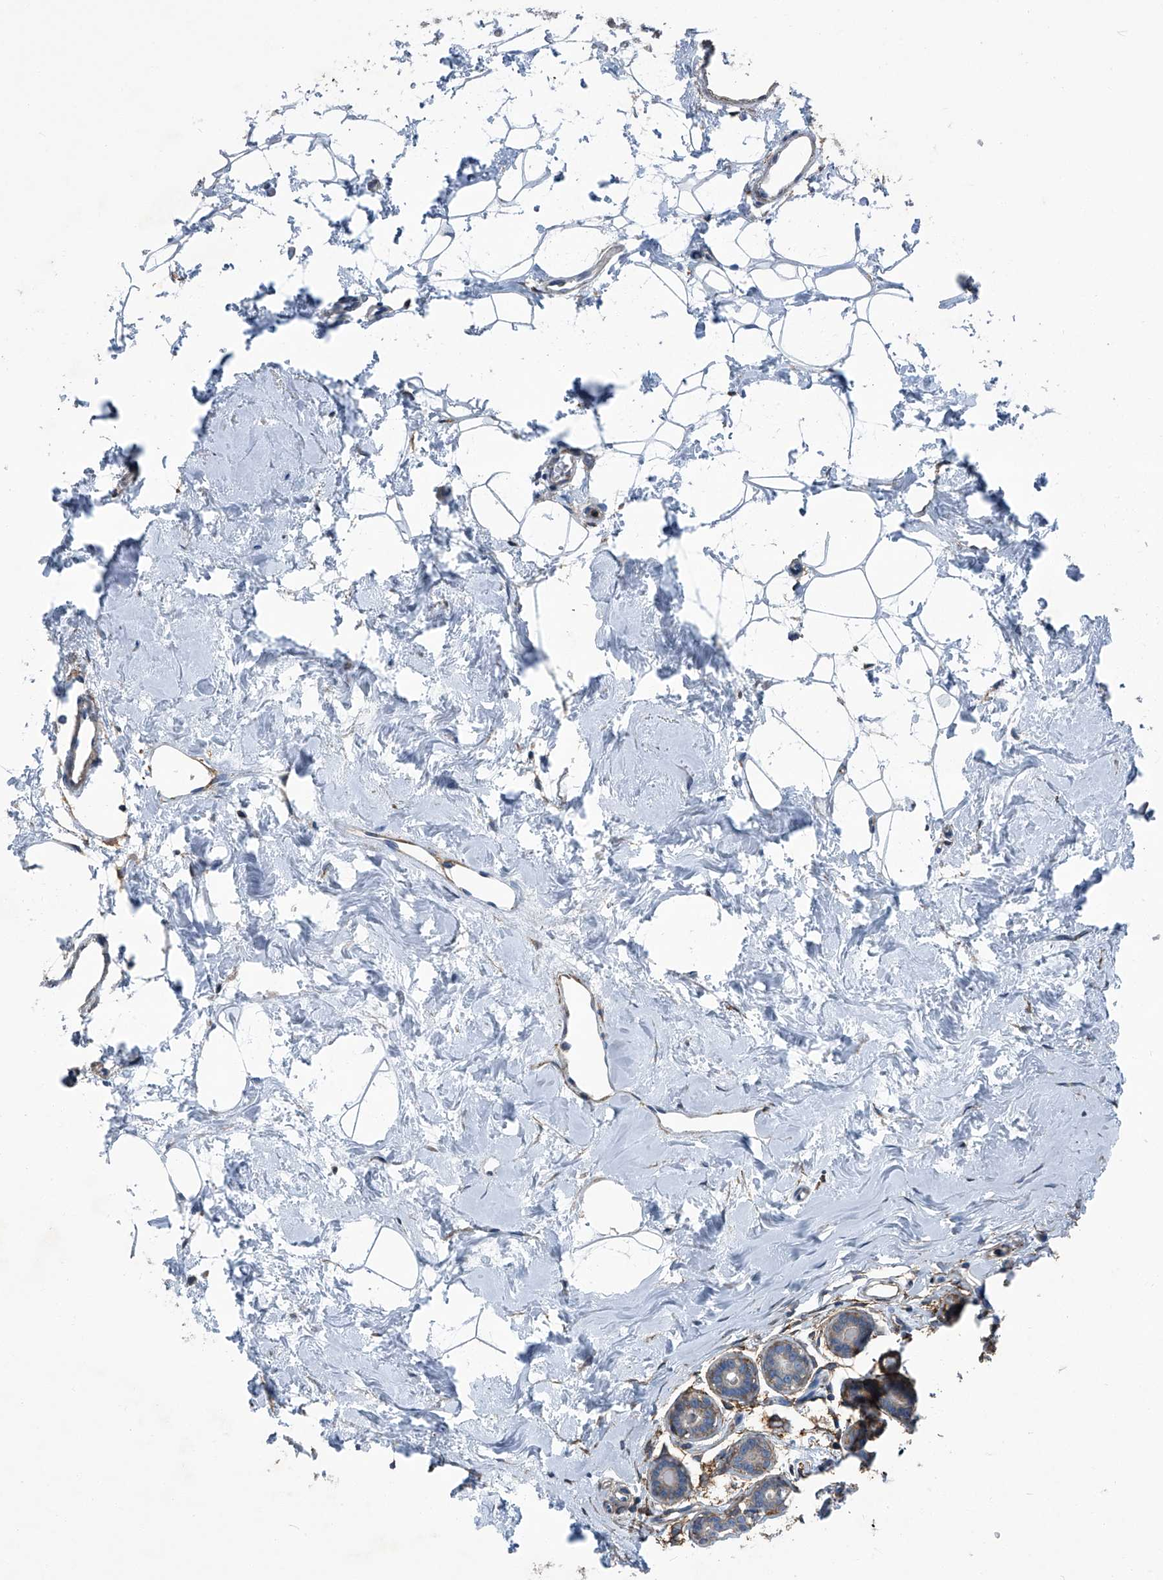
{"staining": {"intensity": "weak", "quantity": "25%-75%", "location": "cytoplasmic/membranous"}, "tissue": "breast cancer", "cell_type": "Tumor cells", "image_type": "cancer", "snomed": [{"axis": "morphology", "description": "Normal tissue, NOS"}, {"axis": "morphology", "description": "Duct carcinoma"}, {"axis": "topography", "description": "Breast"}], "caption": "Tumor cells reveal weak cytoplasmic/membranous positivity in approximately 25%-75% of cells in breast invasive ductal carcinoma.", "gene": "SEPTIN7", "patient": {"sex": "female", "age": 39}}